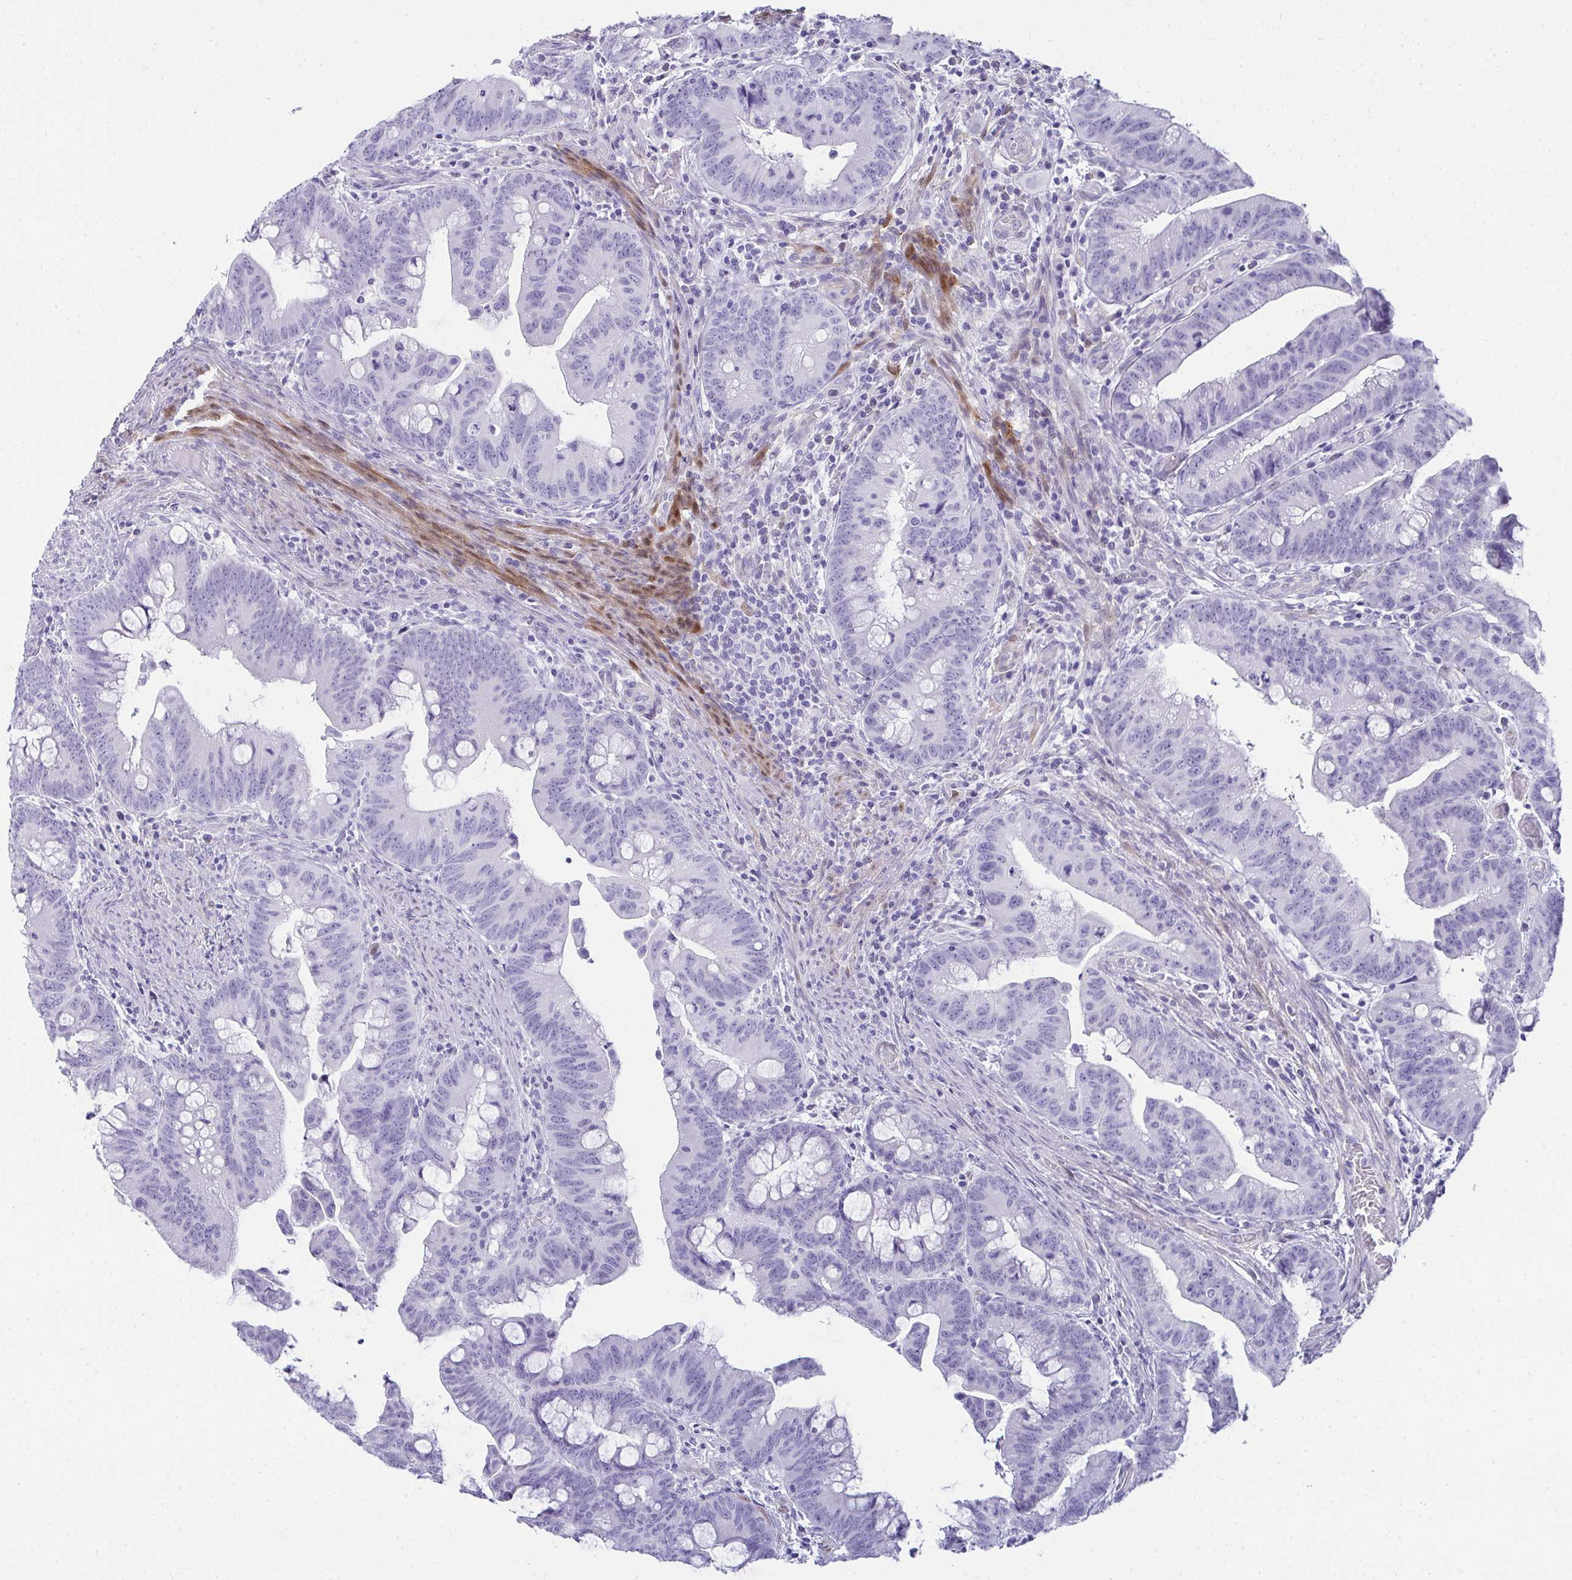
{"staining": {"intensity": "negative", "quantity": "none", "location": "none"}, "tissue": "colorectal cancer", "cell_type": "Tumor cells", "image_type": "cancer", "snomed": [{"axis": "morphology", "description": "Adenocarcinoma, NOS"}, {"axis": "topography", "description": "Colon"}], "caption": "Immunohistochemical staining of human adenocarcinoma (colorectal) displays no significant expression in tumor cells.", "gene": "HSPB6", "patient": {"sex": "male", "age": 62}}